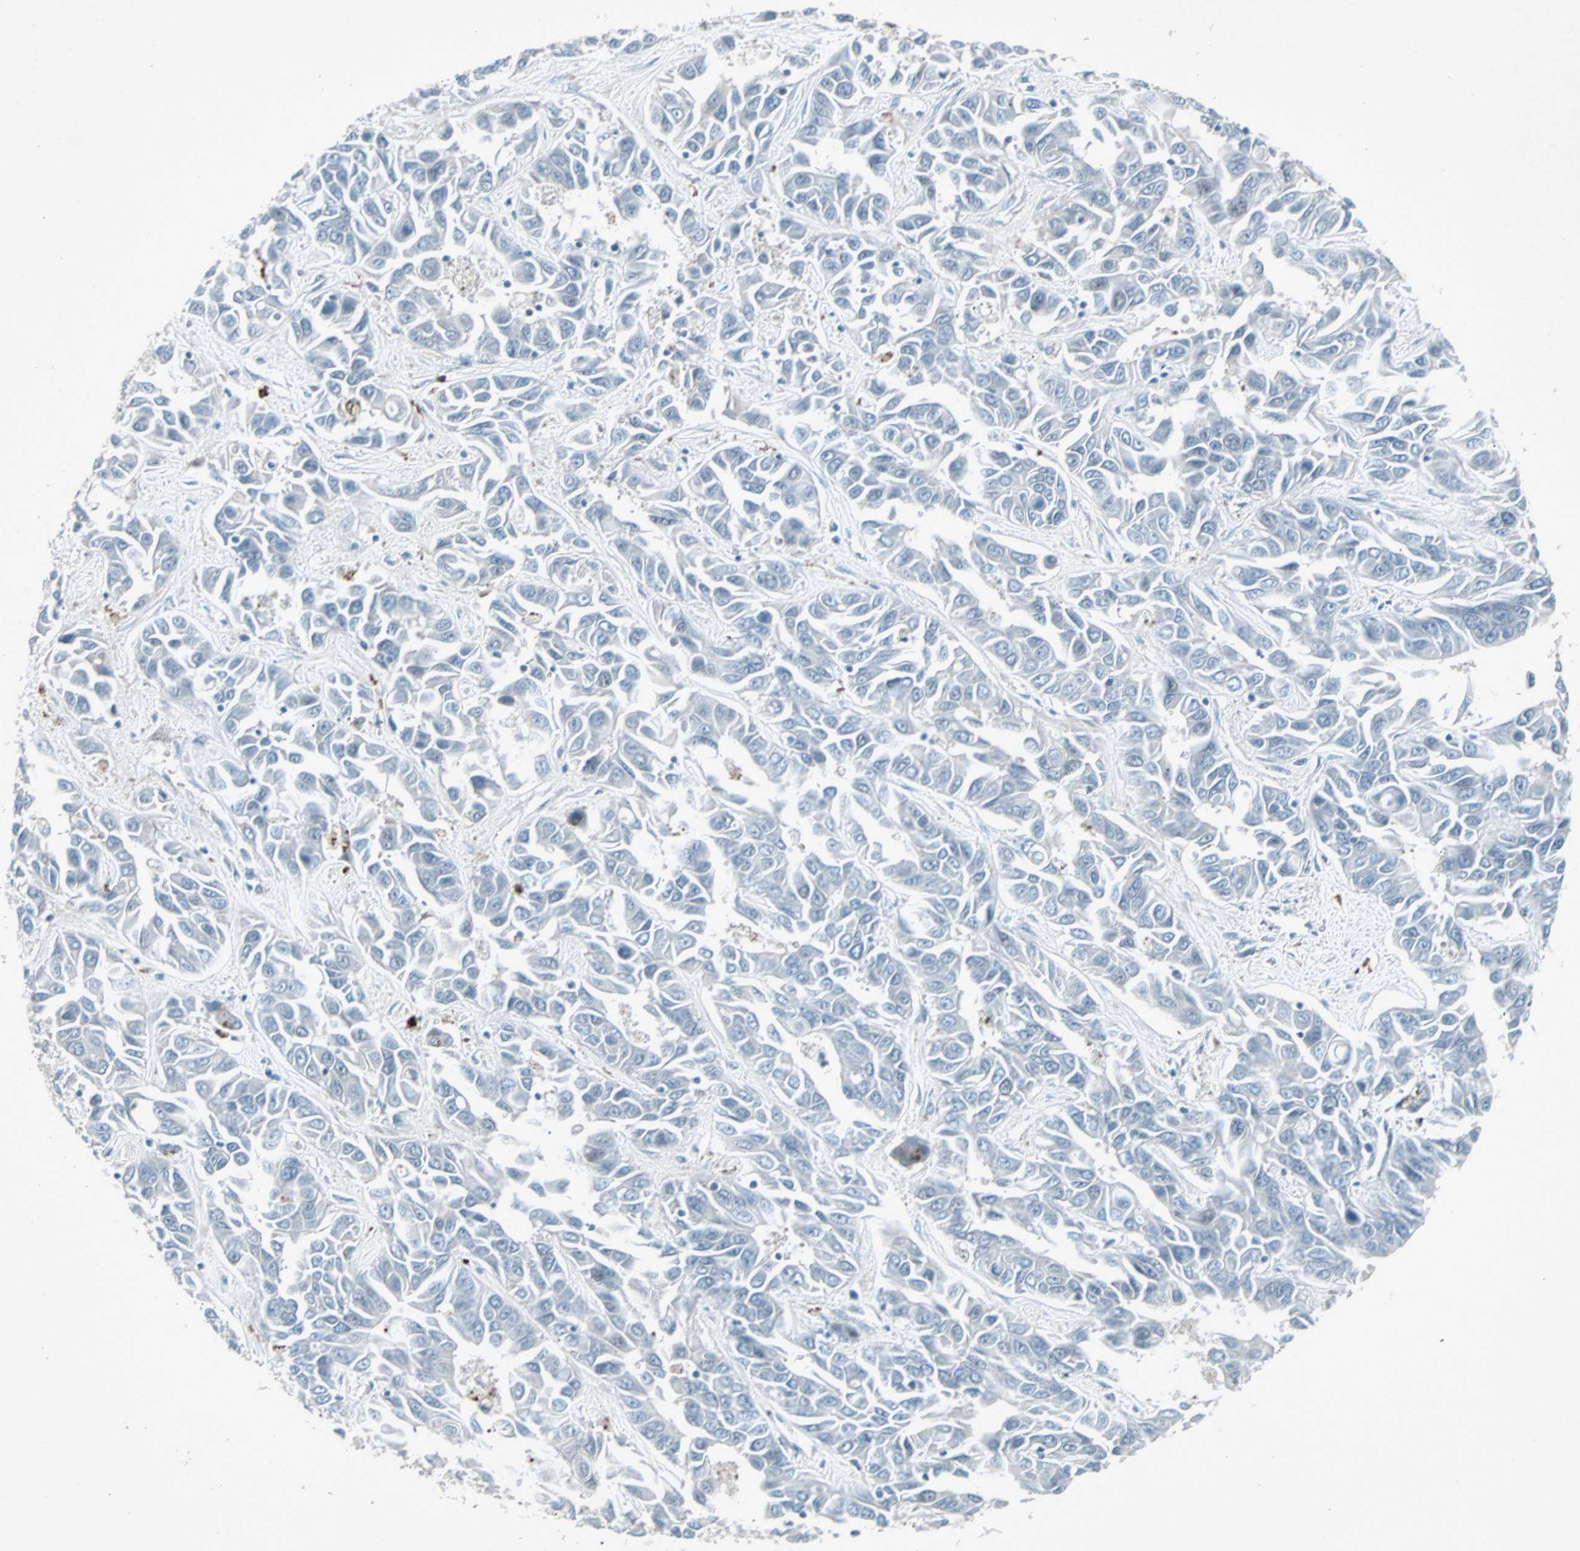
{"staining": {"intensity": "negative", "quantity": "none", "location": "none"}, "tissue": "liver cancer", "cell_type": "Tumor cells", "image_type": "cancer", "snomed": [{"axis": "morphology", "description": "Cholangiocarcinoma"}, {"axis": "topography", "description": "Liver"}], "caption": "This is an IHC photomicrograph of liver cancer (cholangiocarcinoma). There is no expression in tumor cells.", "gene": "LANCL3", "patient": {"sex": "female", "age": 52}}